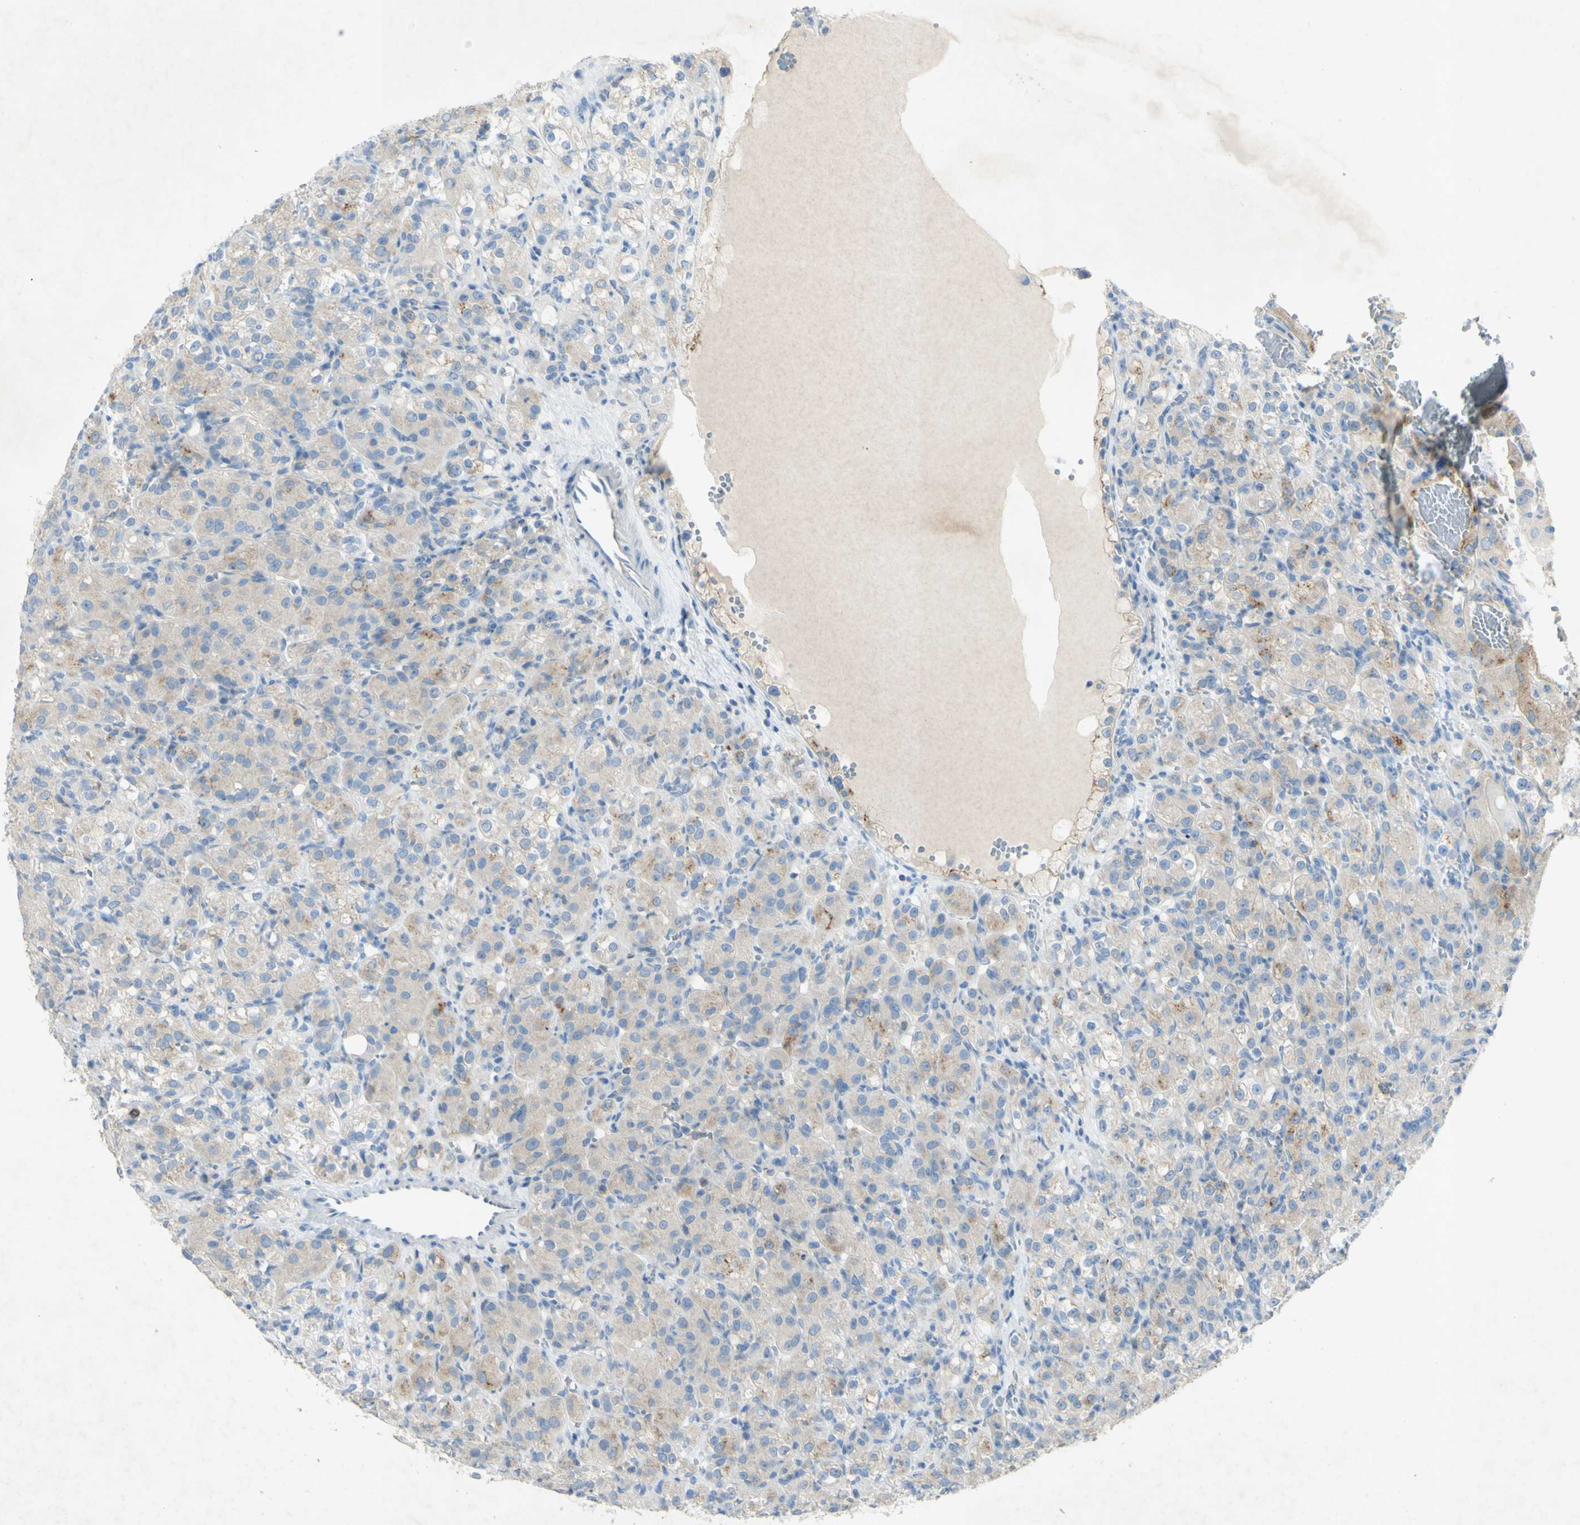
{"staining": {"intensity": "weak", "quantity": ">75%", "location": "cytoplasmic/membranous"}, "tissue": "renal cancer", "cell_type": "Tumor cells", "image_type": "cancer", "snomed": [{"axis": "morphology", "description": "Adenocarcinoma, NOS"}, {"axis": "topography", "description": "Kidney"}], "caption": "DAB (3,3'-diaminobenzidine) immunohistochemical staining of renal adenocarcinoma exhibits weak cytoplasmic/membranous protein staining in approximately >75% of tumor cells. The staining was performed using DAB to visualize the protein expression in brown, while the nuclei were stained in blue with hematoxylin (Magnification: 20x).", "gene": "GDF15", "patient": {"sex": "male", "age": 61}}